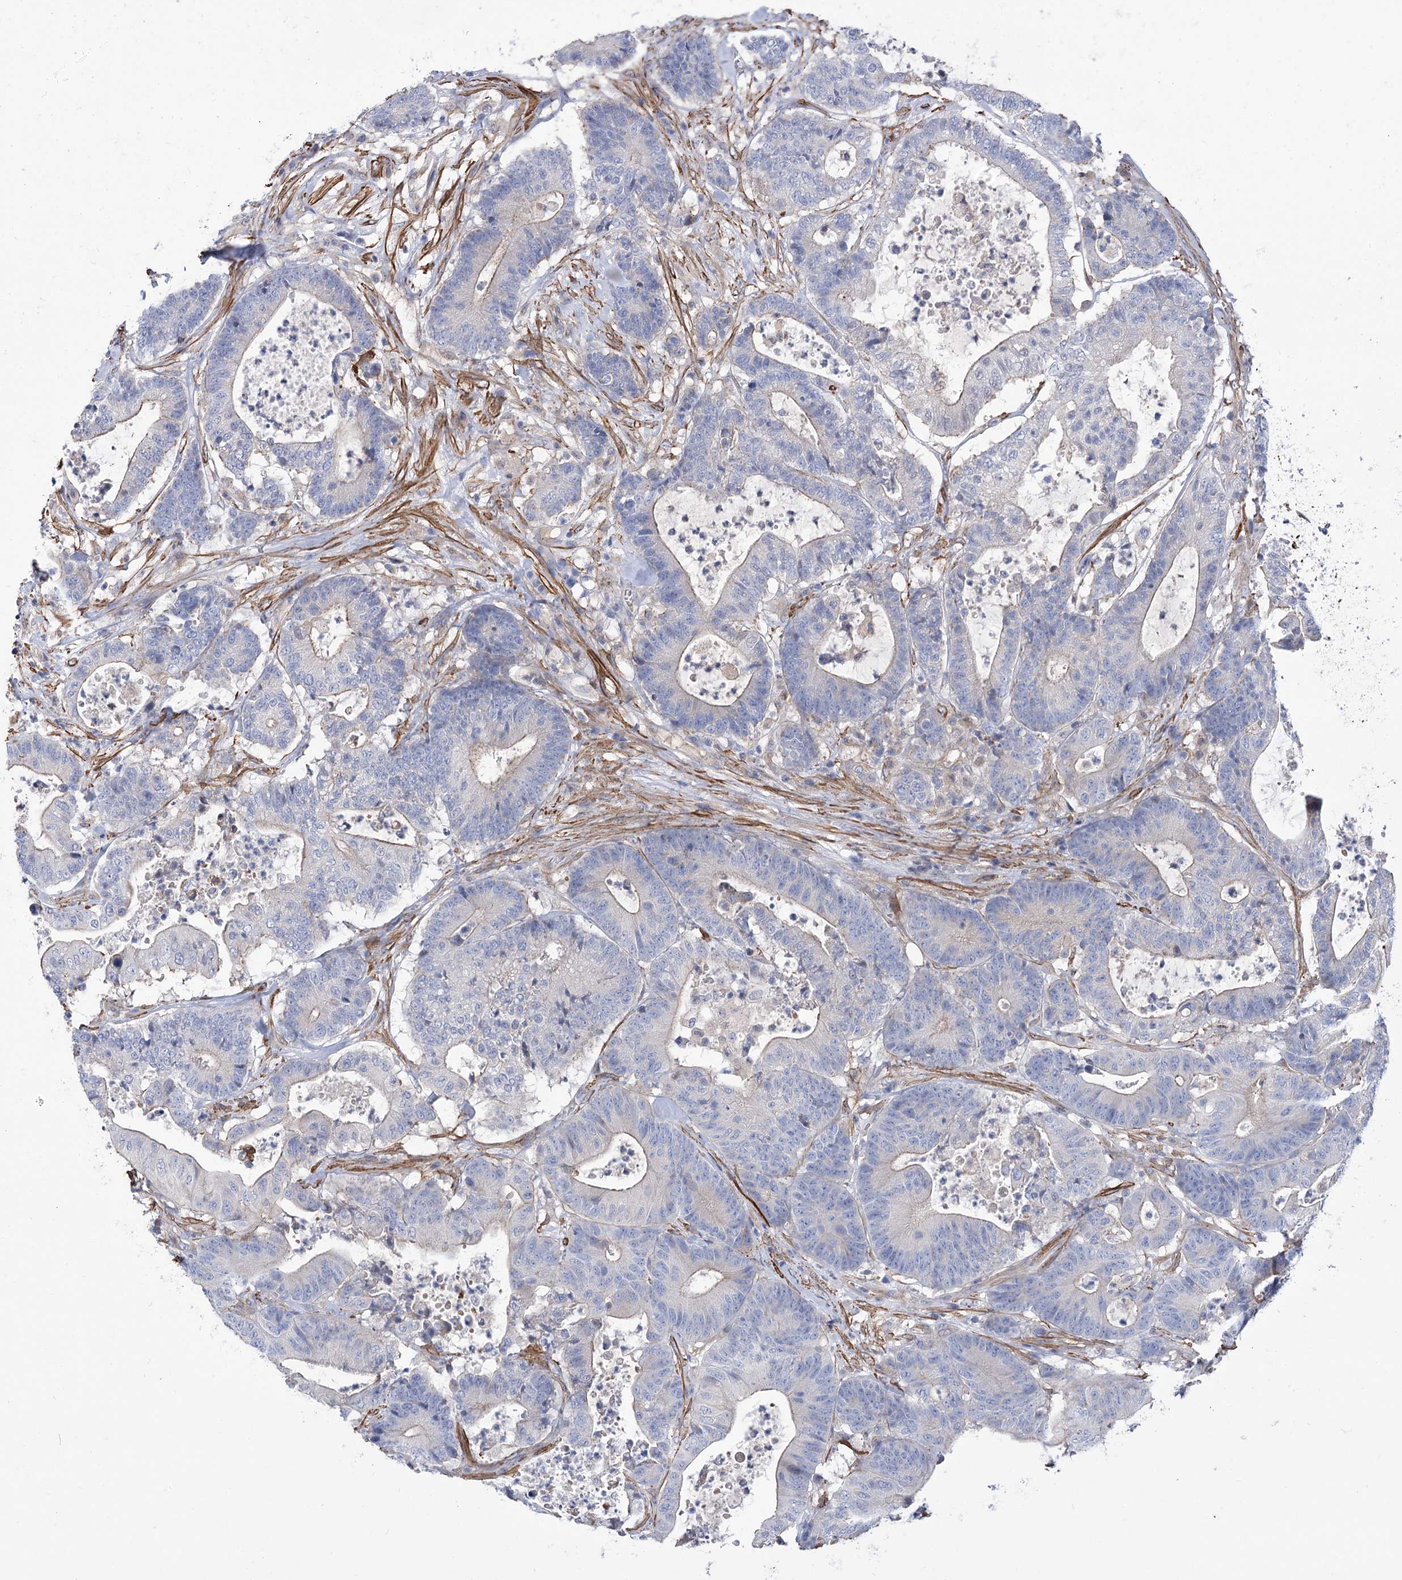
{"staining": {"intensity": "negative", "quantity": "none", "location": "none"}, "tissue": "colorectal cancer", "cell_type": "Tumor cells", "image_type": "cancer", "snomed": [{"axis": "morphology", "description": "Adenocarcinoma, NOS"}, {"axis": "topography", "description": "Colon"}], "caption": "Immunohistochemistry (IHC) of human colorectal cancer exhibits no staining in tumor cells.", "gene": "WASHC3", "patient": {"sex": "female", "age": 84}}